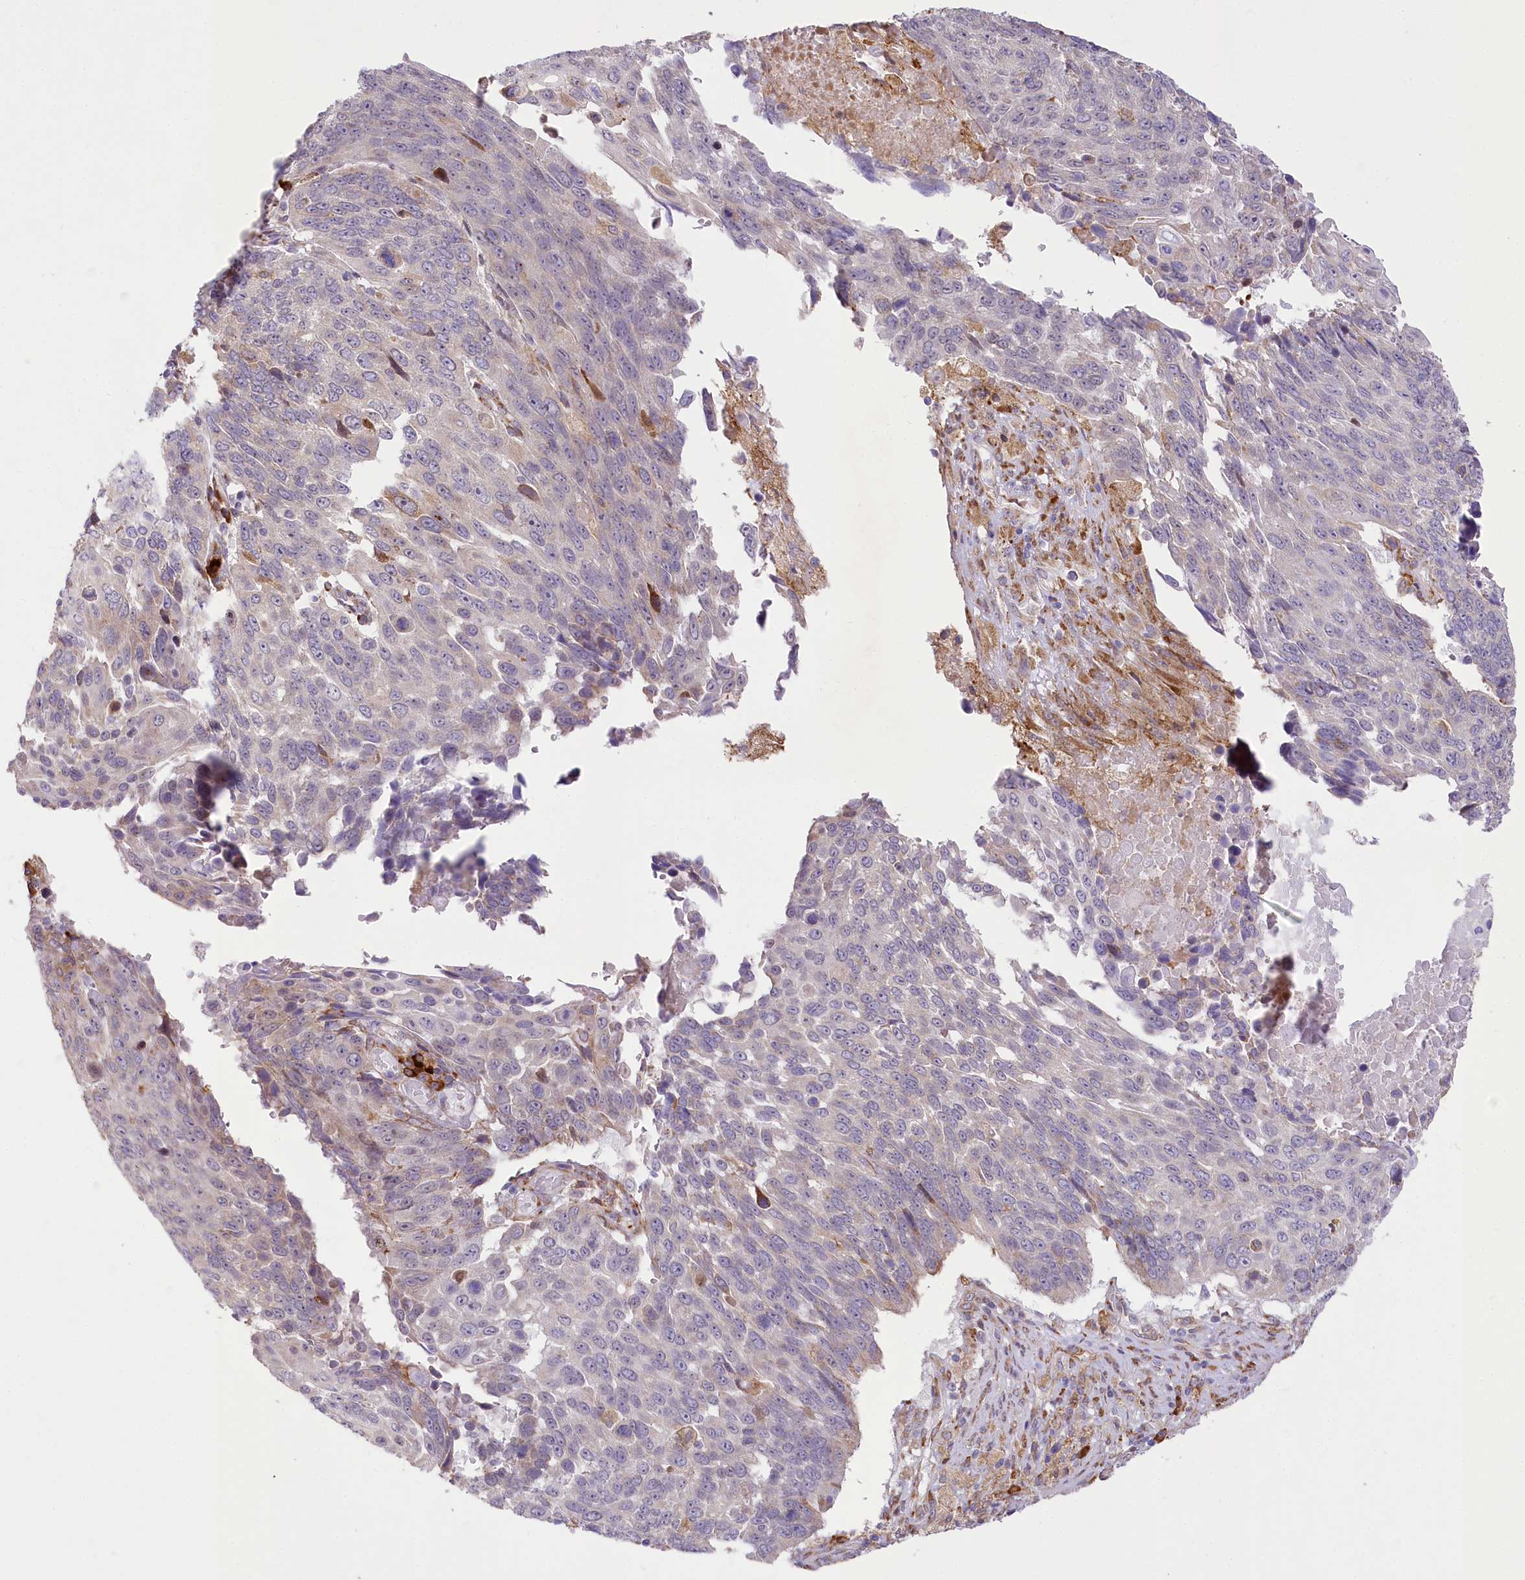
{"staining": {"intensity": "negative", "quantity": "none", "location": "none"}, "tissue": "lung cancer", "cell_type": "Tumor cells", "image_type": "cancer", "snomed": [{"axis": "morphology", "description": "Squamous cell carcinoma, NOS"}, {"axis": "topography", "description": "Lung"}], "caption": "The image reveals no staining of tumor cells in lung cancer.", "gene": "NCKAP5", "patient": {"sex": "male", "age": 66}}